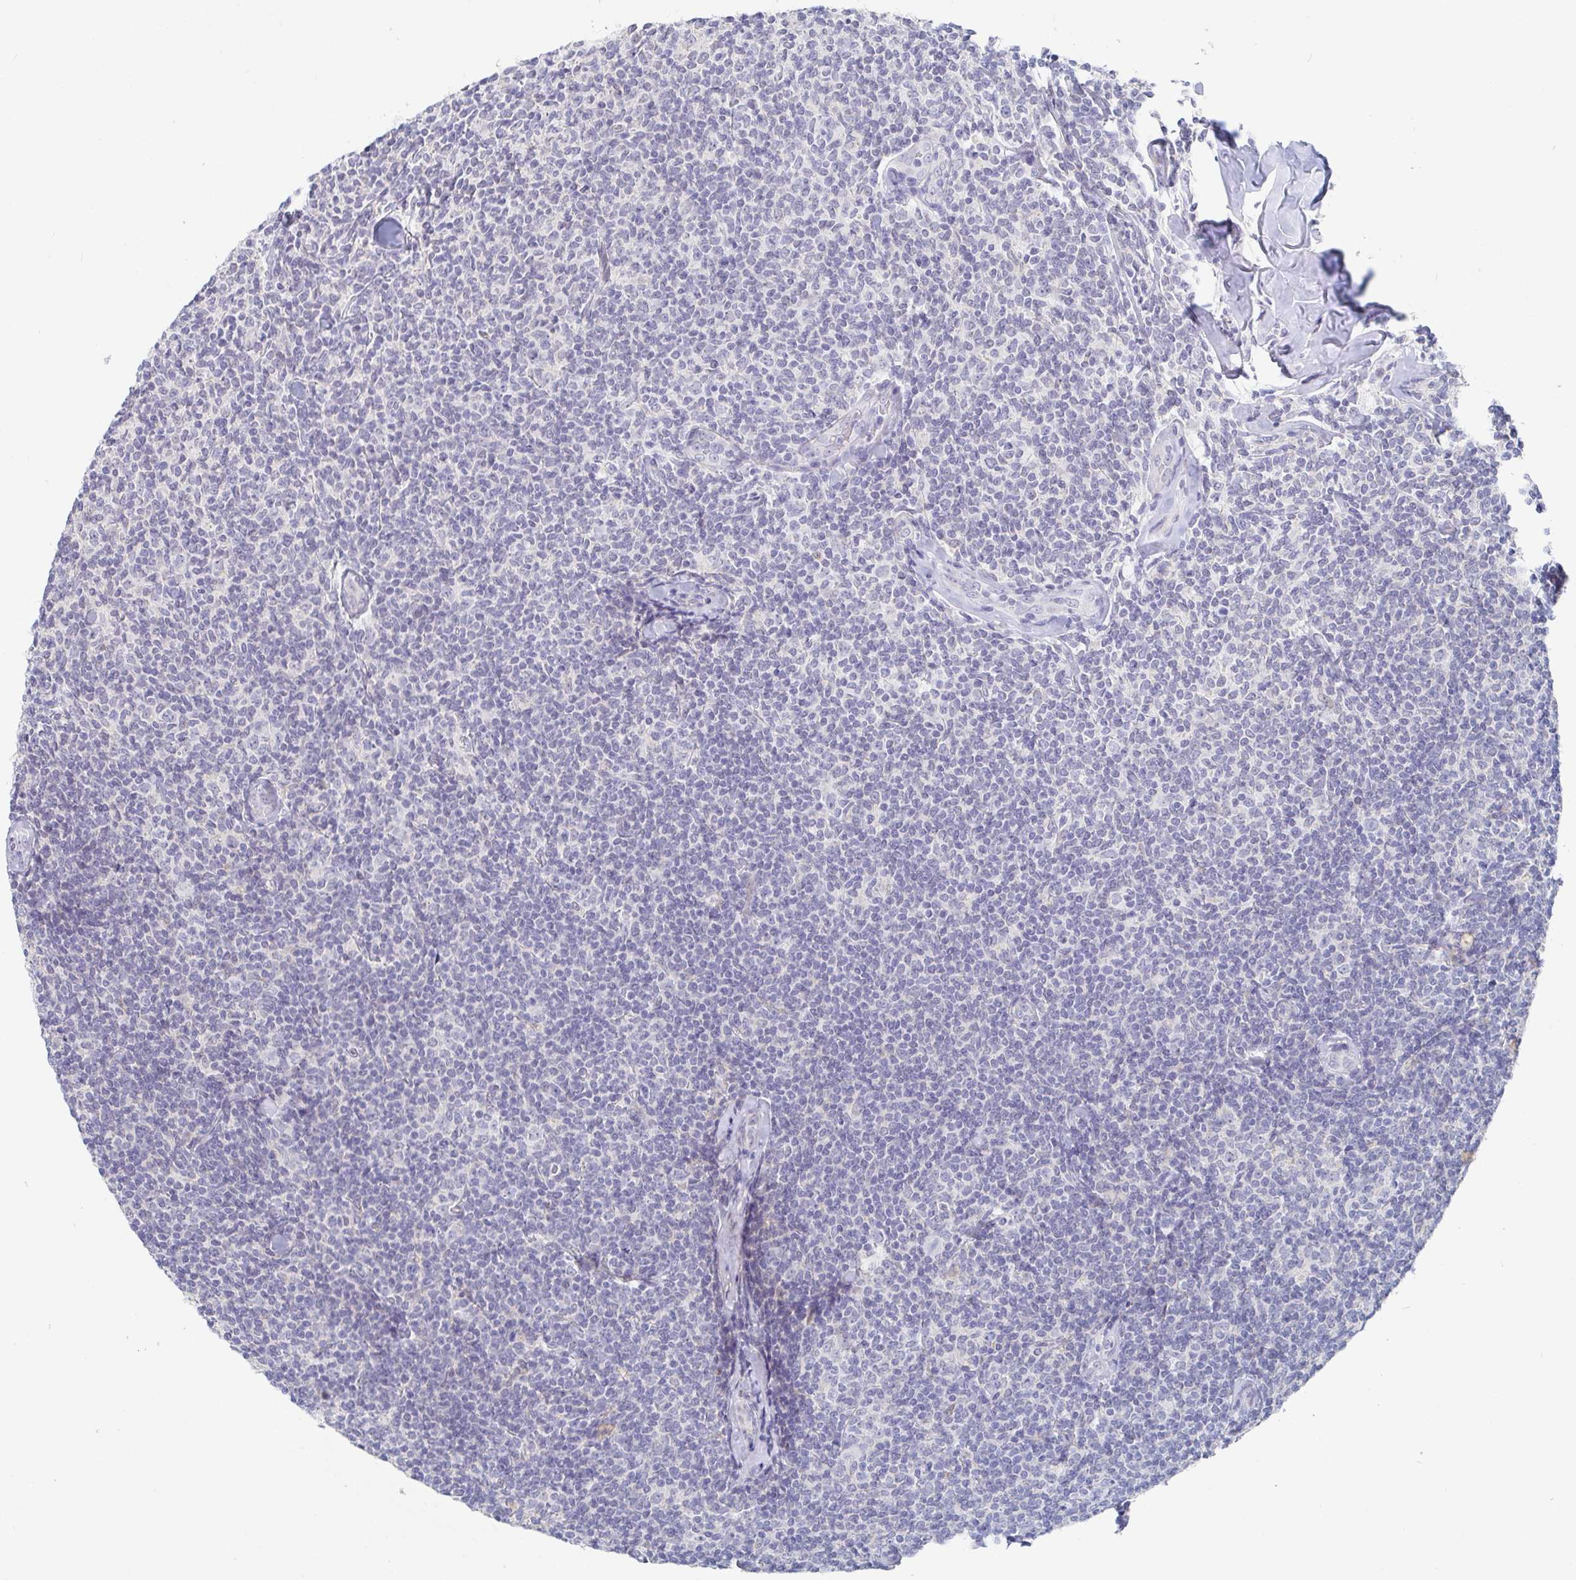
{"staining": {"intensity": "negative", "quantity": "none", "location": "none"}, "tissue": "lymphoma", "cell_type": "Tumor cells", "image_type": "cancer", "snomed": [{"axis": "morphology", "description": "Malignant lymphoma, non-Hodgkin's type, Low grade"}, {"axis": "topography", "description": "Lymph node"}], "caption": "A high-resolution image shows IHC staining of low-grade malignant lymphoma, non-Hodgkin's type, which reveals no significant expression in tumor cells. (DAB immunohistochemistry with hematoxylin counter stain).", "gene": "ZNF430", "patient": {"sex": "female", "age": 56}}